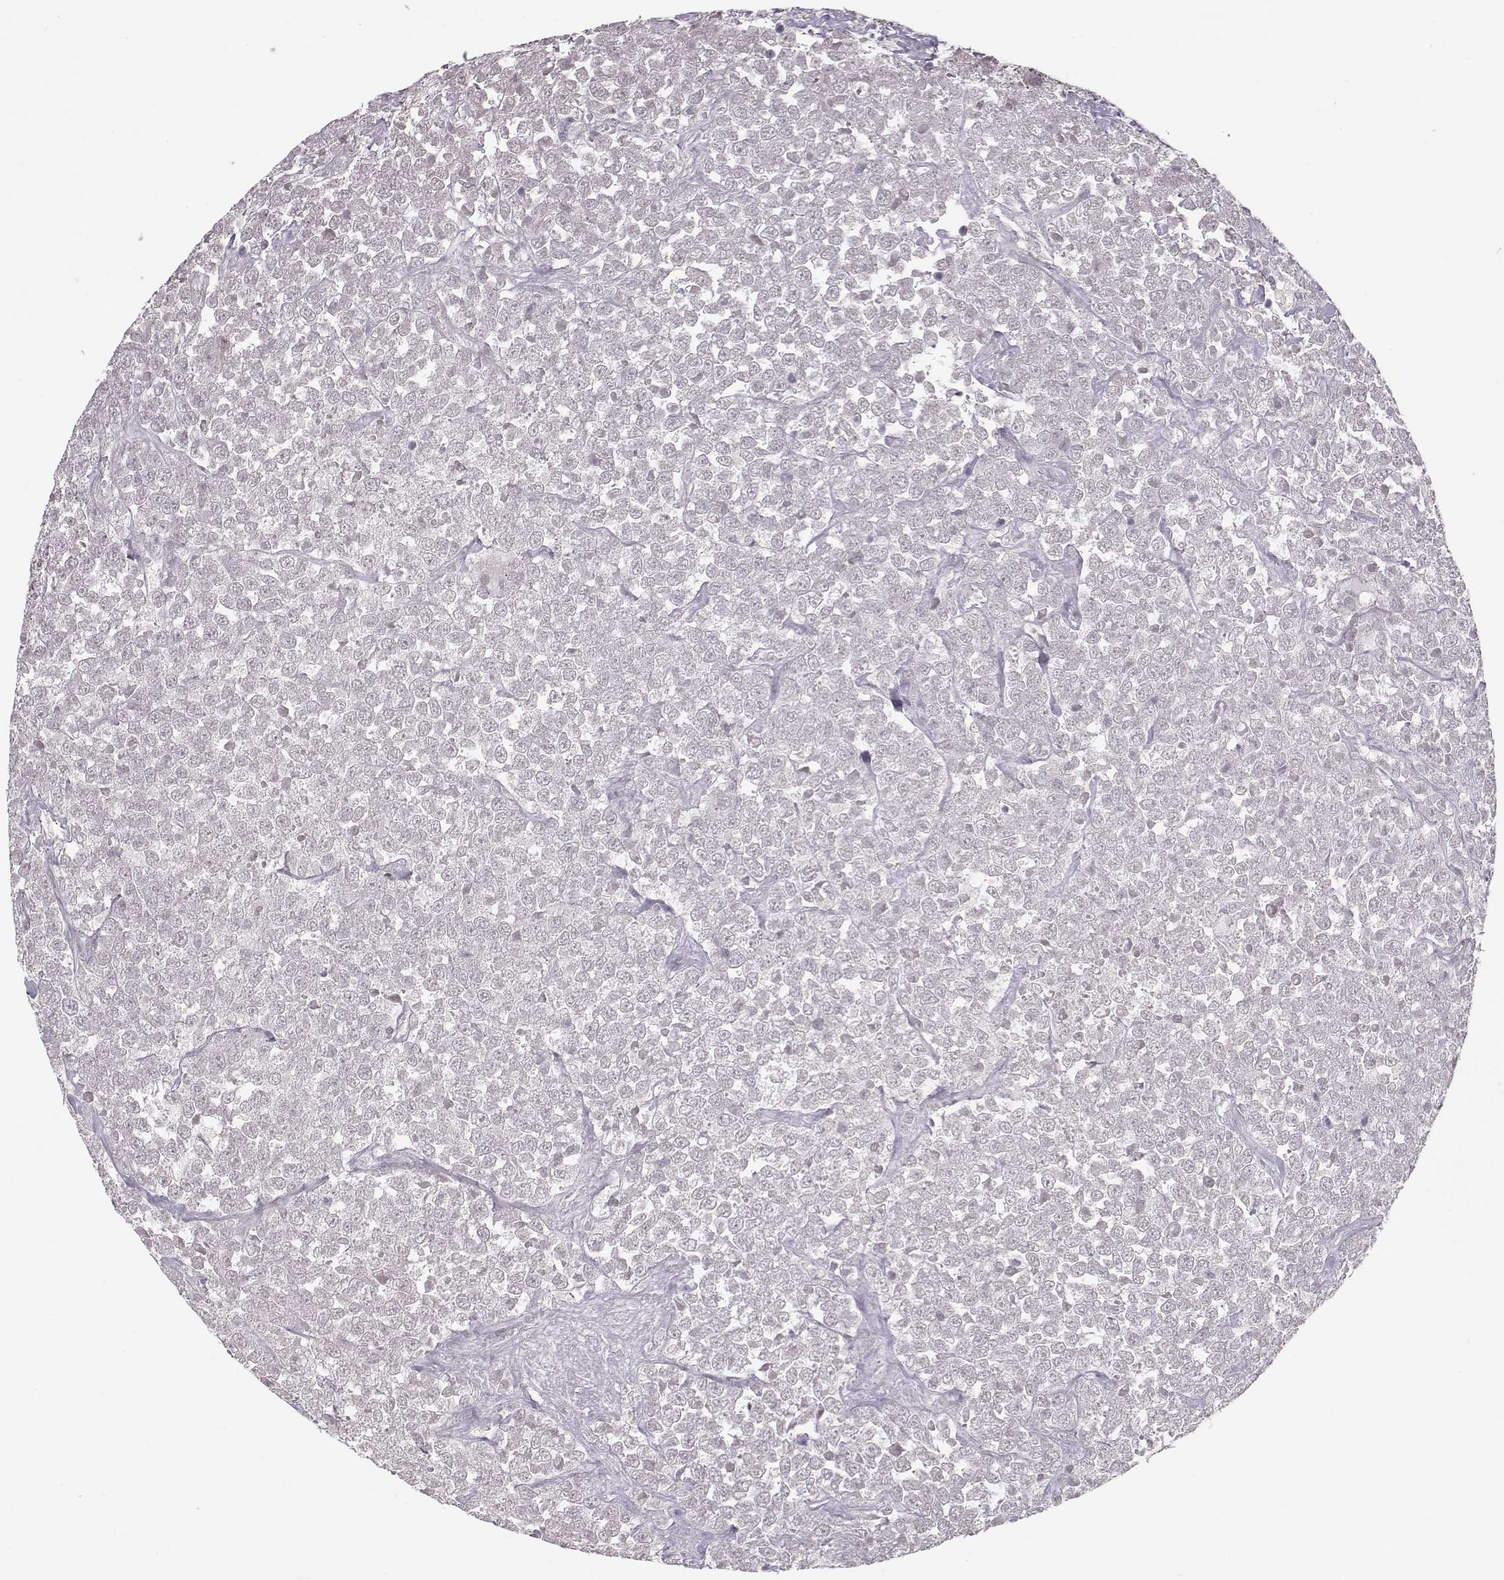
{"staining": {"intensity": "negative", "quantity": "none", "location": "none"}, "tissue": "testis cancer", "cell_type": "Tumor cells", "image_type": "cancer", "snomed": [{"axis": "morphology", "description": "Seminoma, NOS"}, {"axis": "topography", "description": "Testis"}], "caption": "A high-resolution image shows IHC staining of testis cancer, which displays no significant staining in tumor cells.", "gene": "DNAI3", "patient": {"sex": "male", "age": 59}}